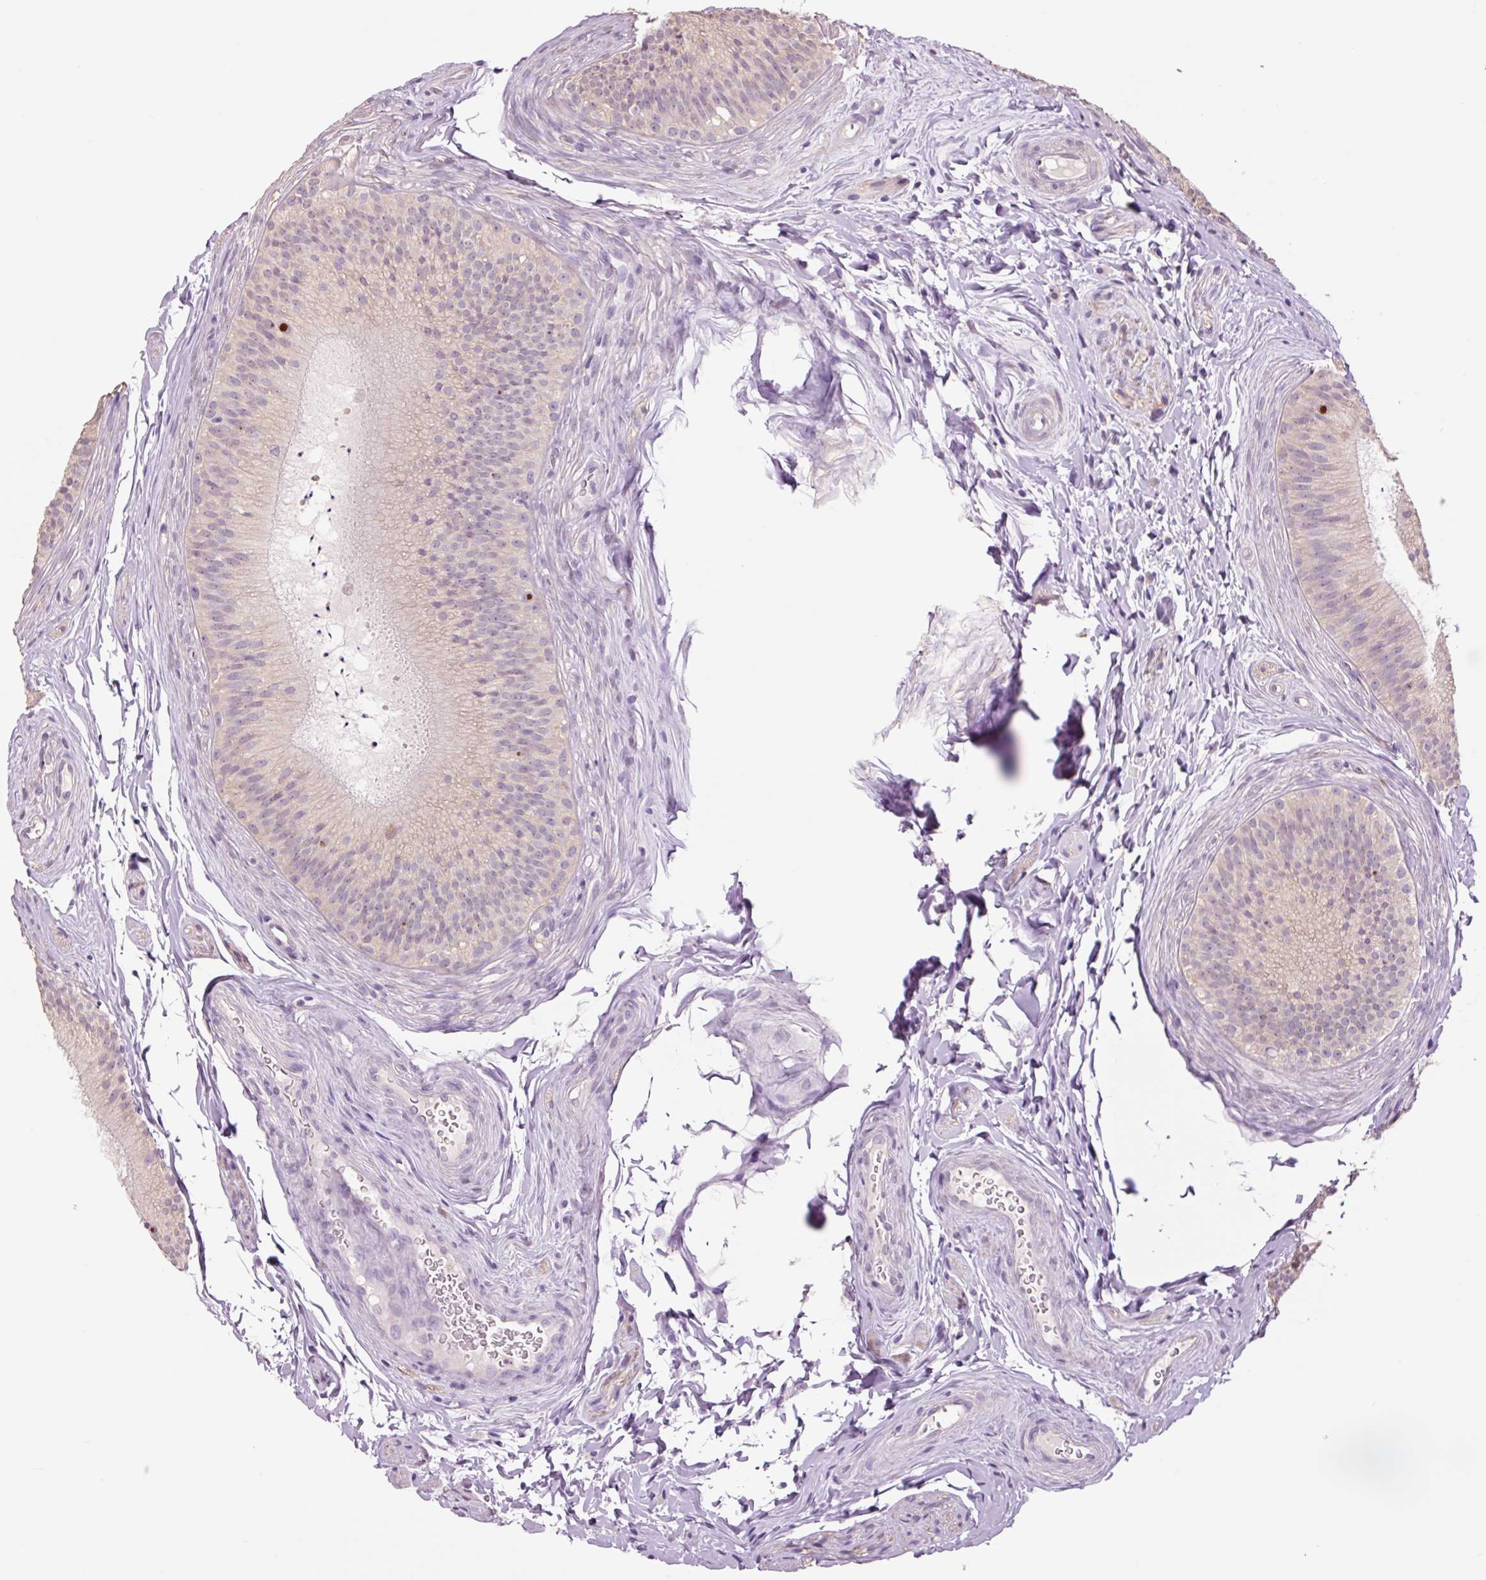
{"staining": {"intensity": "negative", "quantity": "none", "location": "none"}, "tissue": "epididymis", "cell_type": "Glandular cells", "image_type": "normal", "snomed": [{"axis": "morphology", "description": "Normal tissue, NOS"}, {"axis": "topography", "description": "Epididymis"}], "caption": "The IHC histopathology image has no significant staining in glandular cells of epididymis.", "gene": "SLC1A4", "patient": {"sex": "male", "age": 24}}